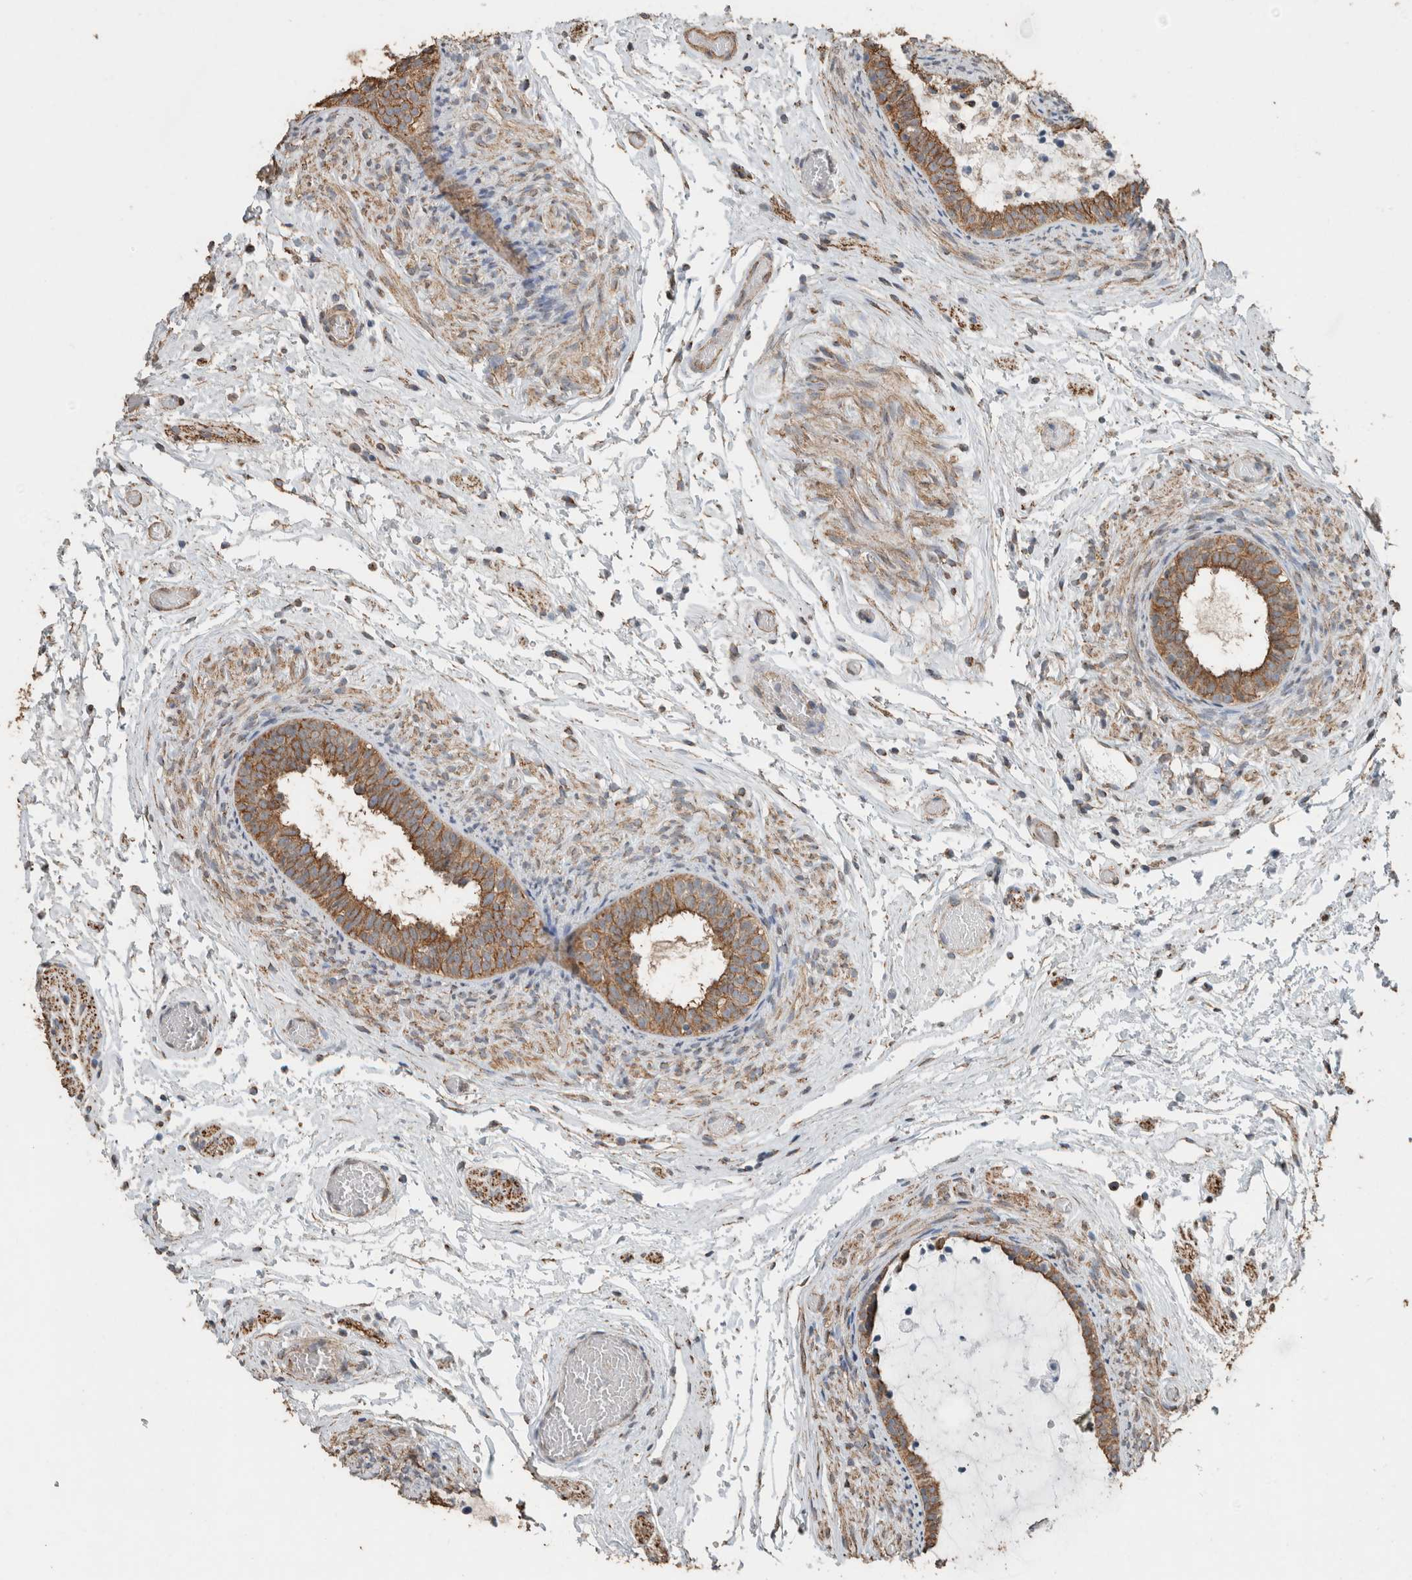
{"staining": {"intensity": "moderate", "quantity": ">75%", "location": "cytoplasmic/membranous"}, "tissue": "epididymis", "cell_type": "Glandular cells", "image_type": "normal", "snomed": [{"axis": "morphology", "description": "Normal tissue, NOS"}, {"axis": "topography", "description": "Epididymis"}], "caption": "Immunohistochemistry staining of normal epididymis, which demonstrates medium levels of moderate cytoplasmic/membranous positivity in about >75% of glandular cells indicating moderate cytoplasmic/membranous protein positivity. The staining was performed using DAB (3,3'-diaminobenzidine) (brown) for protein detection and nuclei were counterstained in hematoxylin (blue).", "gene": "ACVR2B", "patient": {"sex": "male", "age": 5}}